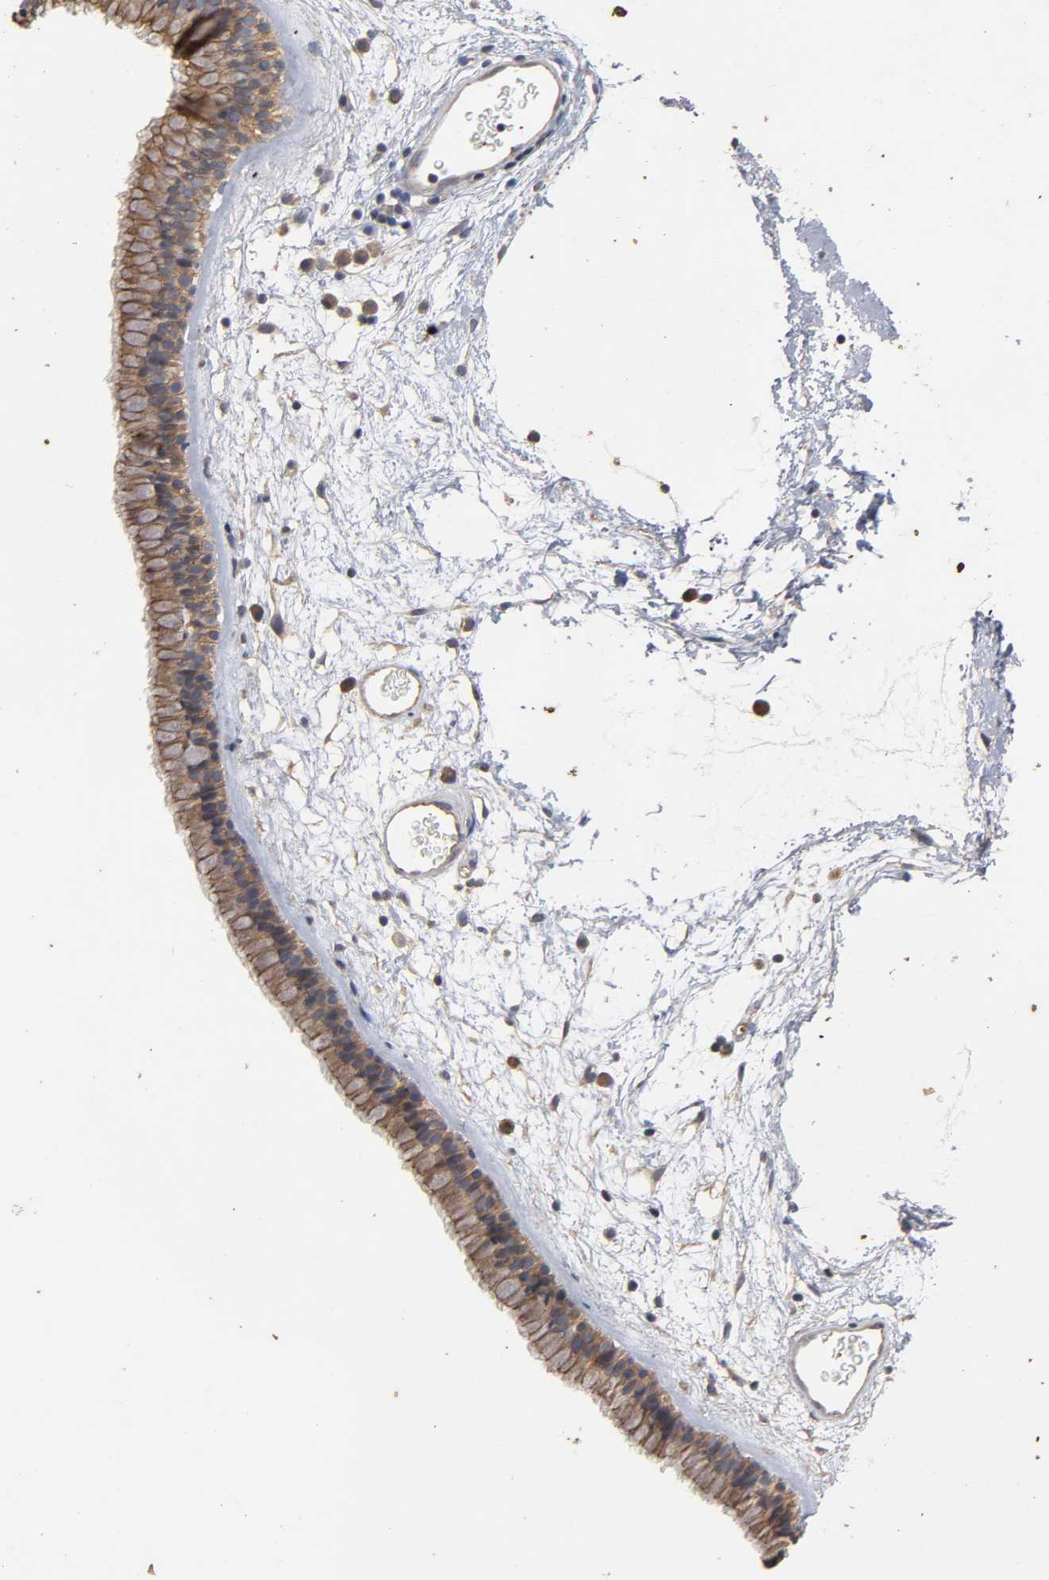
{"staining": {"intensity": "moderate", "quantity": ">75%", "location": "cytoplasmic/membranous"}, "tissue": "nasopharynx", "cell_type": "Respiratory epithelial cells", "image_type": "normal", "snomed": [{"axis": "morphology", "description": "Normal tissue, NOS"}, {"axis": "morphology", "description": "Inflammation, NOS"}, {"axis": "topography", "description": "Nasopharynx"}], "caption": "Human nasopharynx stained with a brown dye shows moderate cytoplasmic/membranous positive expression in approximately >75% of respiratory epithelial cells.", "gene": "PDZD11", "patient": {"sex": "male", "age": 48}}